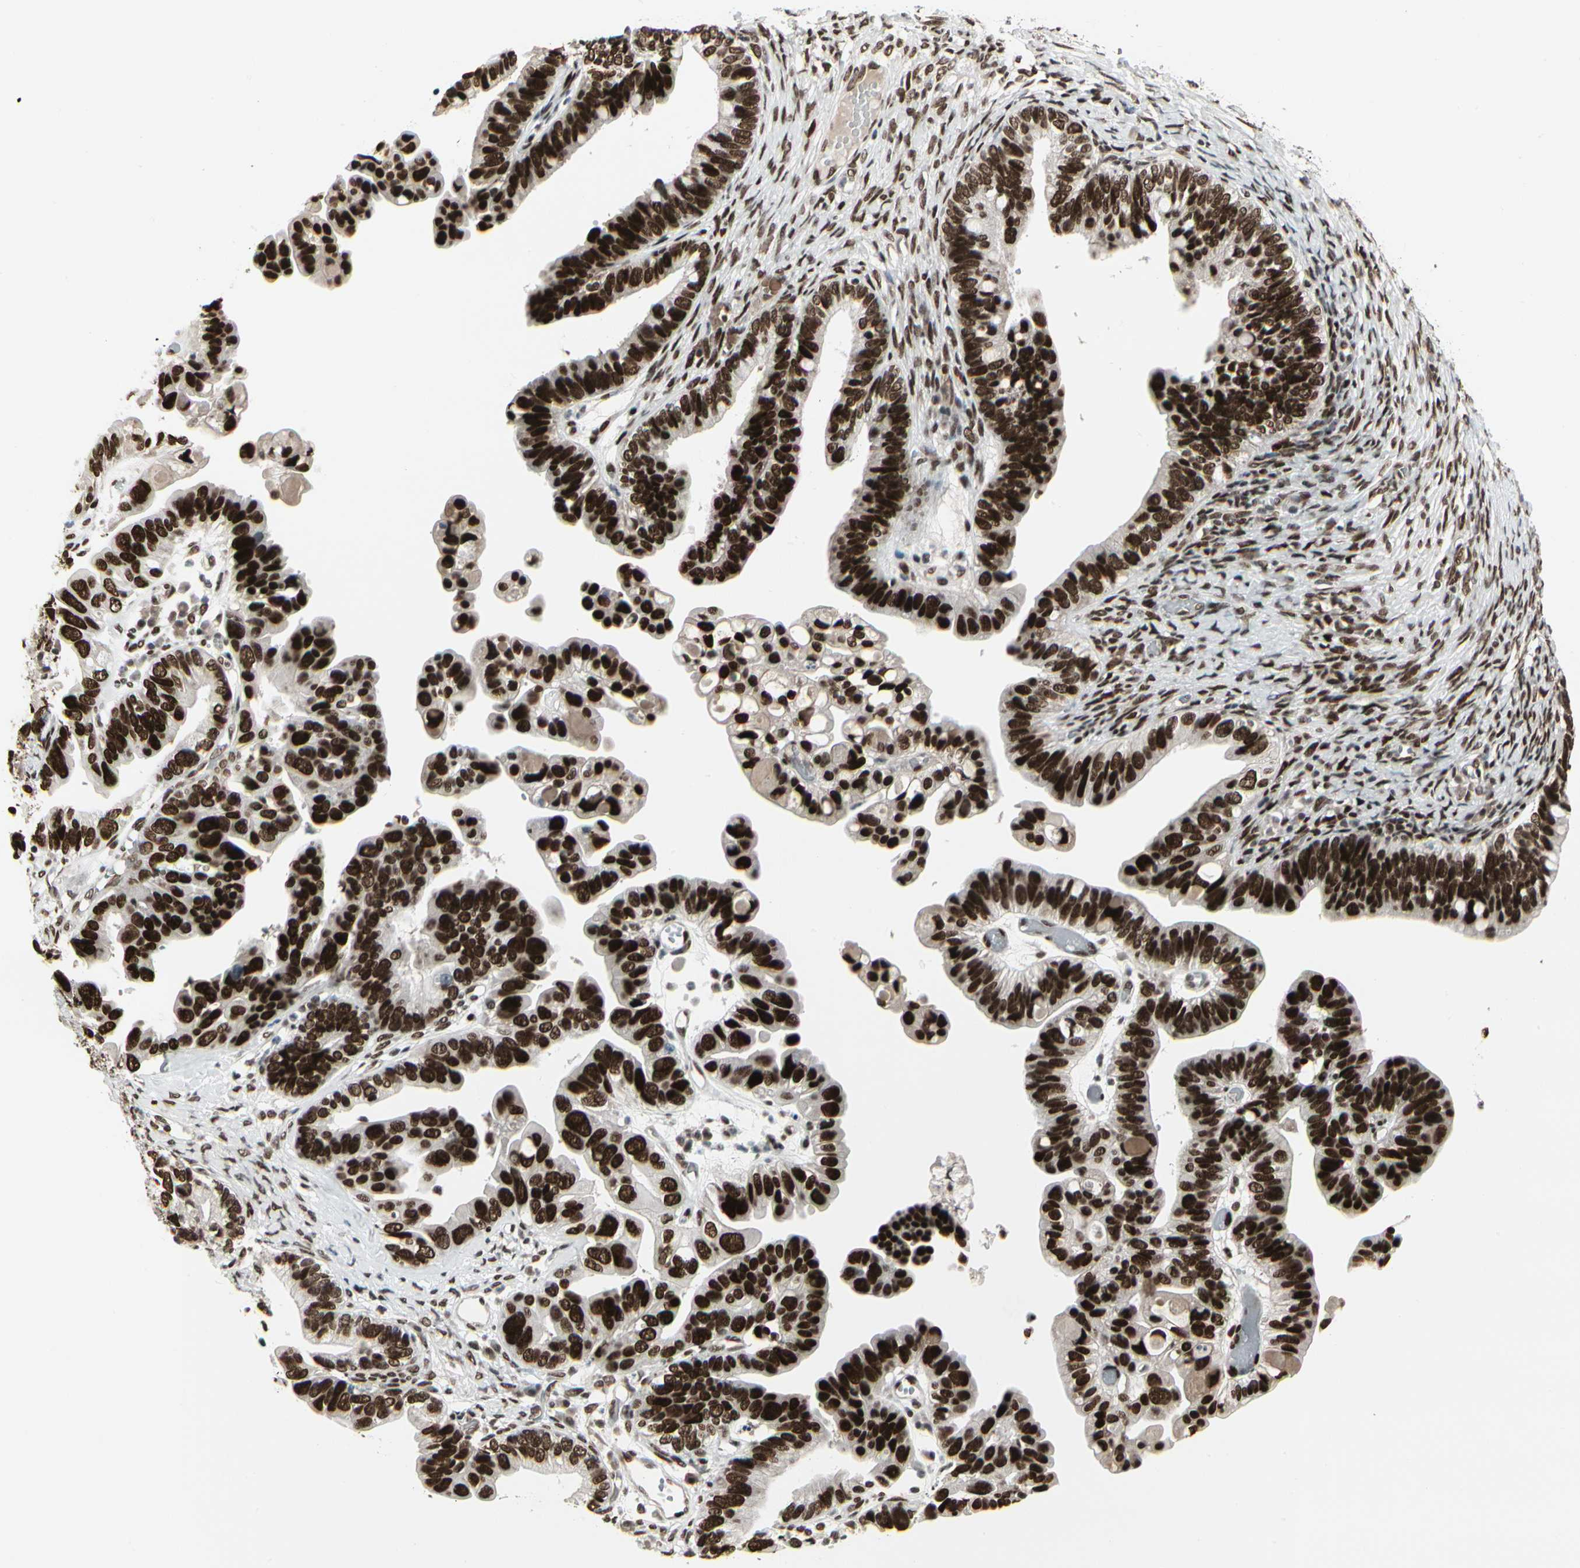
{"staining": {"intensity": "strong", "quantity": ">75%", "location": "nuclear"}, "tissue": "ovarian cancer", "cell_type": "Tumor cells", "image_type": "cancer", "snomed": [{"axis": "morphology", "description": "Cystadenocarcinoma, serous, NOS"}, {"axis": "topography", "description": "Ovary"}], "caption": "Immunohistochemical staining of ovarian cancer exhibits strong nuclear protein positivity in approximately >75% of tumor cells. (DAB (3,3'-diaminobenzidine) = brown stain, brightfield microscopy at high magnification).", "gene": "HMG20A", "patient": {"sex": "female", "age": 56}}